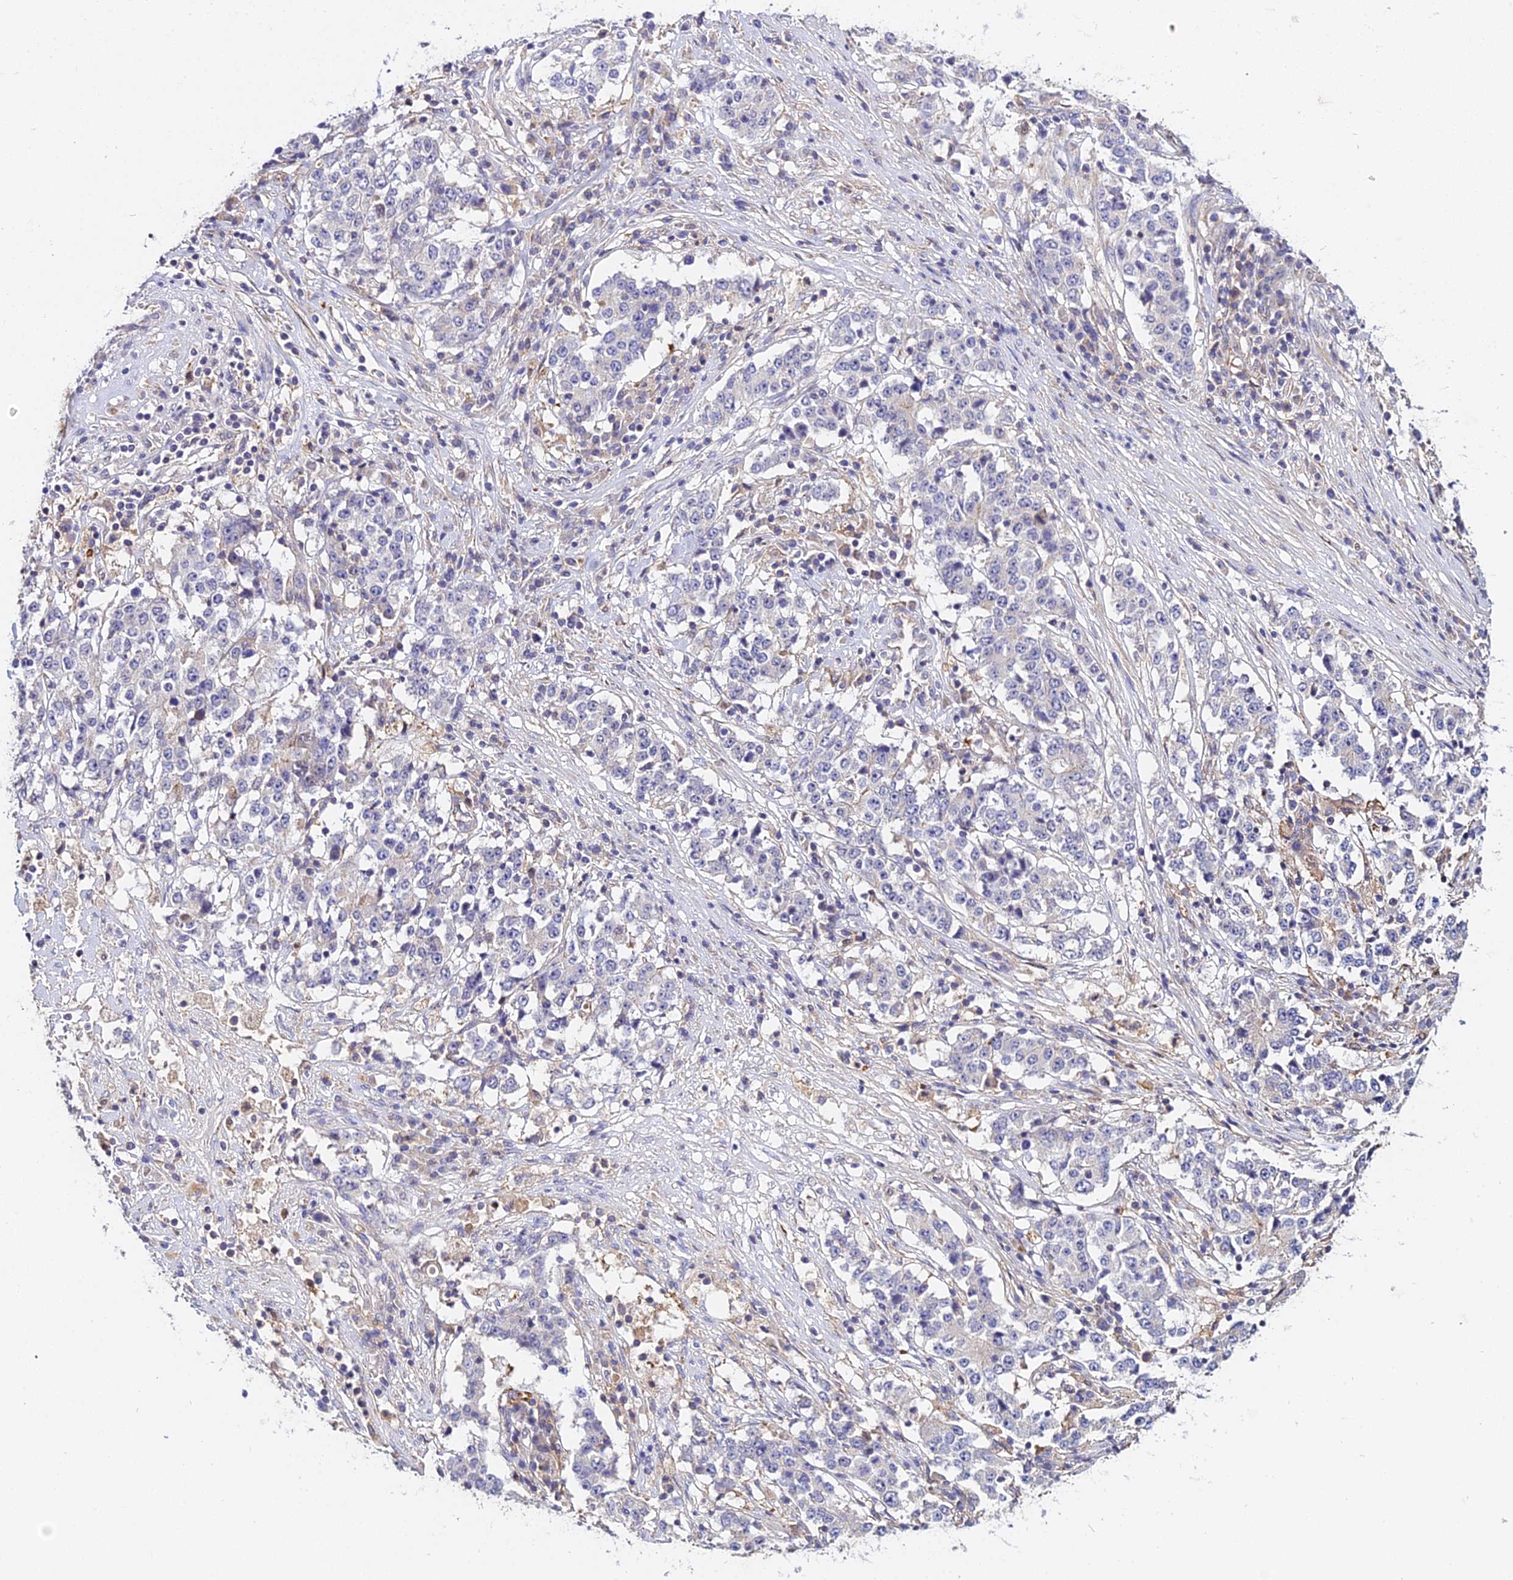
{"staining": {"intensity": "negative", "quantity": "none", "location": "none"}, "tissue": "stomach cancer", "cell_type": "Tumor cells", "image_type": "cancer", "snomed": [{"axis": "morphology", "description": "Adenocarcinoma, NOS"}, {"axis": "topography", "description": "Stomach"}], "caption": "Histopathology image shows no significant protein positivity in tumor cells of stomach cancer.", "gene": "ZBED8", "patient": {"sex": "male", "age": 59}}